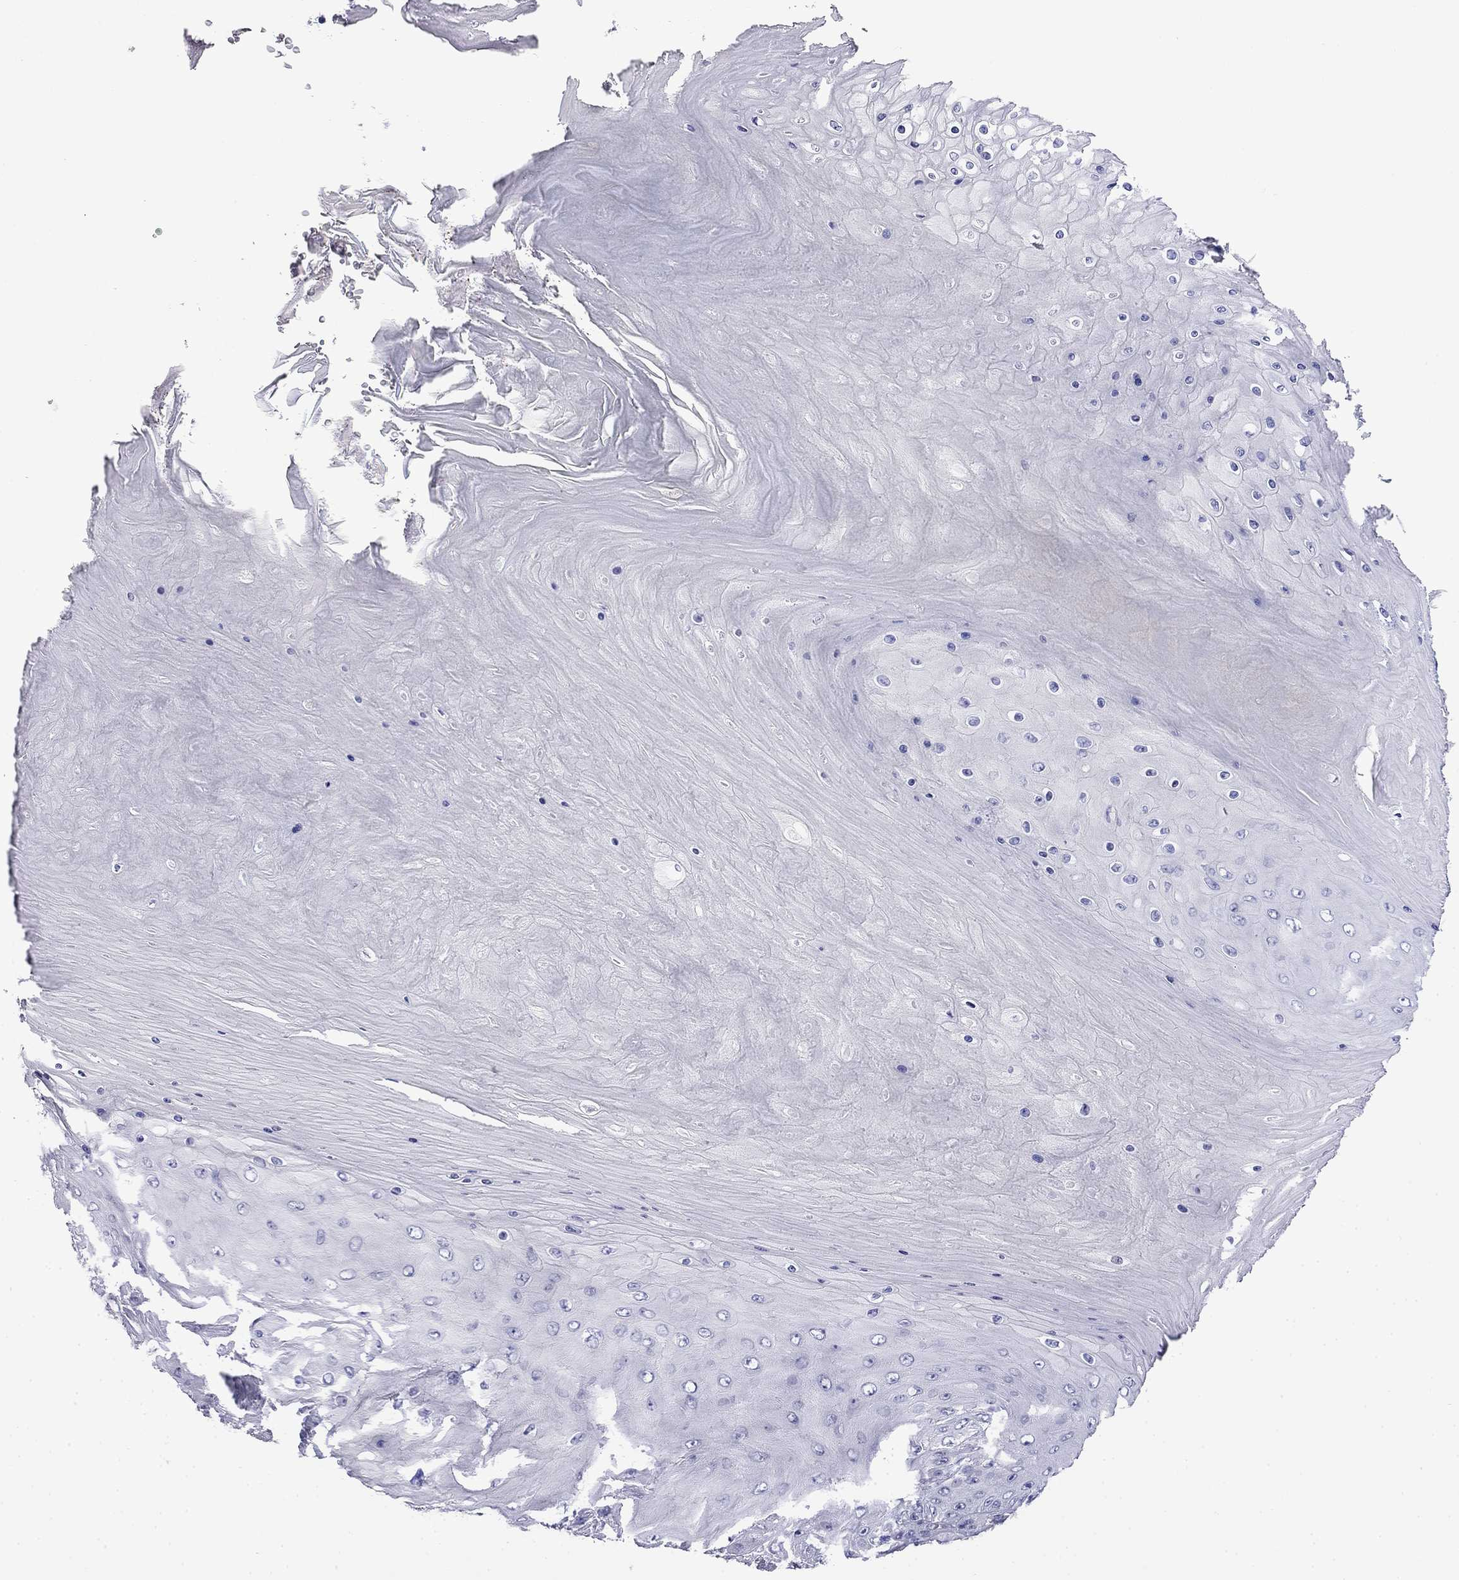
{"staining": {"intensity": "negative", "quantity": "none", "location": "none"}, "tissue": "skin cancer", "cell_type": "Tumor cells", "image_type": "cancer", "snomed": [{"axis": "morphology", "description": "Squamous cell carcinoma, NOS"}, {"axis": "topography", "description": "Skin"}], "caption": "Photomicrograph shows no protein expression in tumor cells of squamous cell carcinoma (skin) tissue.", "gene": "MYO15A", "patient": {"sex": "male", "age": 62}}